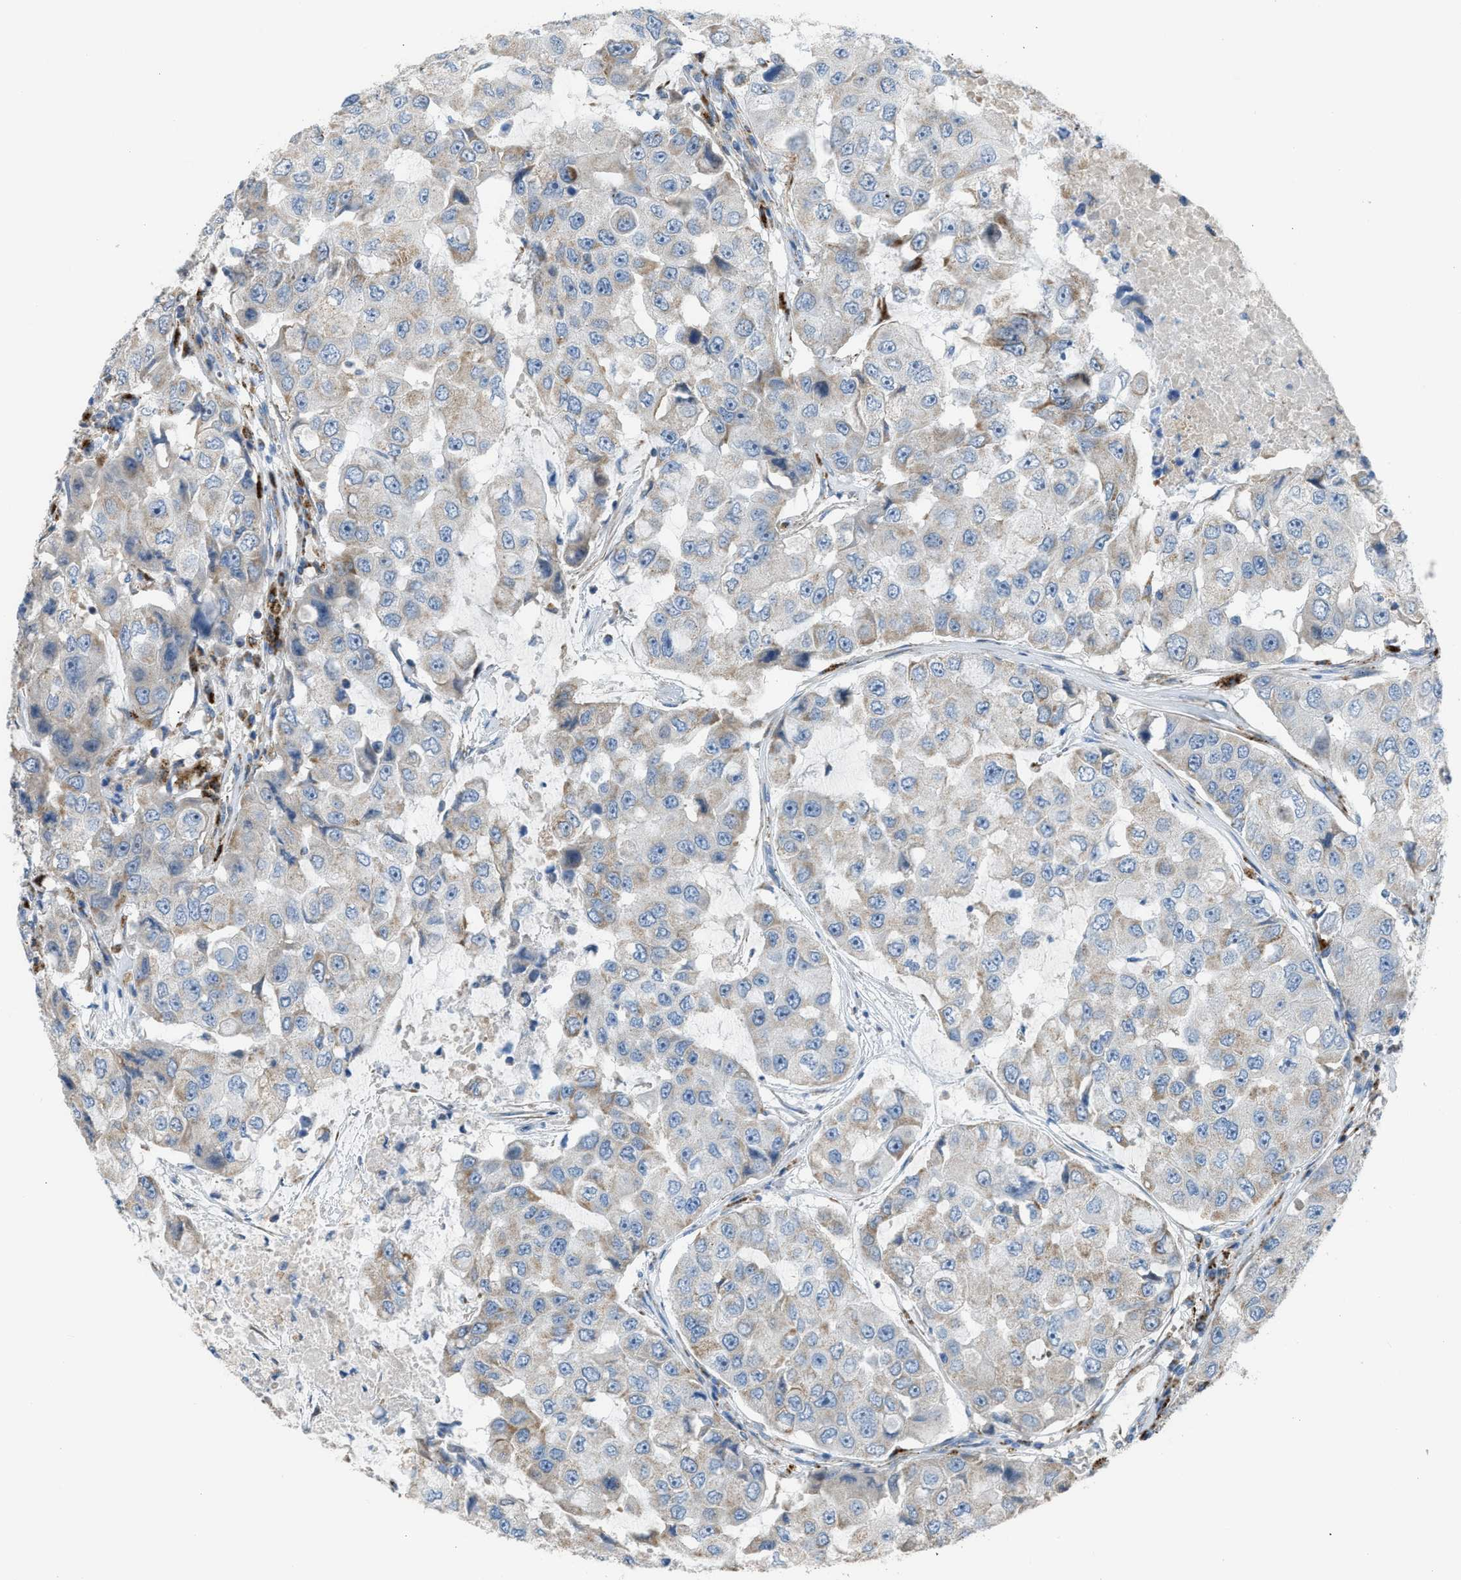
{"staining": {"intensity": "weak", "quantity": "25%-75%", "location": "cytoplasmic/membranous"}, "tissue": "breast cancer", "cell_type": "Tumor cells", "image_type": "cancer", "snomed": [{"axis": "morphology", "description": "Duct carcinoma"}, {"axis": "topography", "description": "Breast"}], "caption": "Breast intraductal carcinoma stained for a protein (brown) reveals weak cytoplasmic/membranous positive positivity in about 25%-75% of tumor cells.", "gene": "SMIM20", "patient": {"sex": "female", "age": 27}}